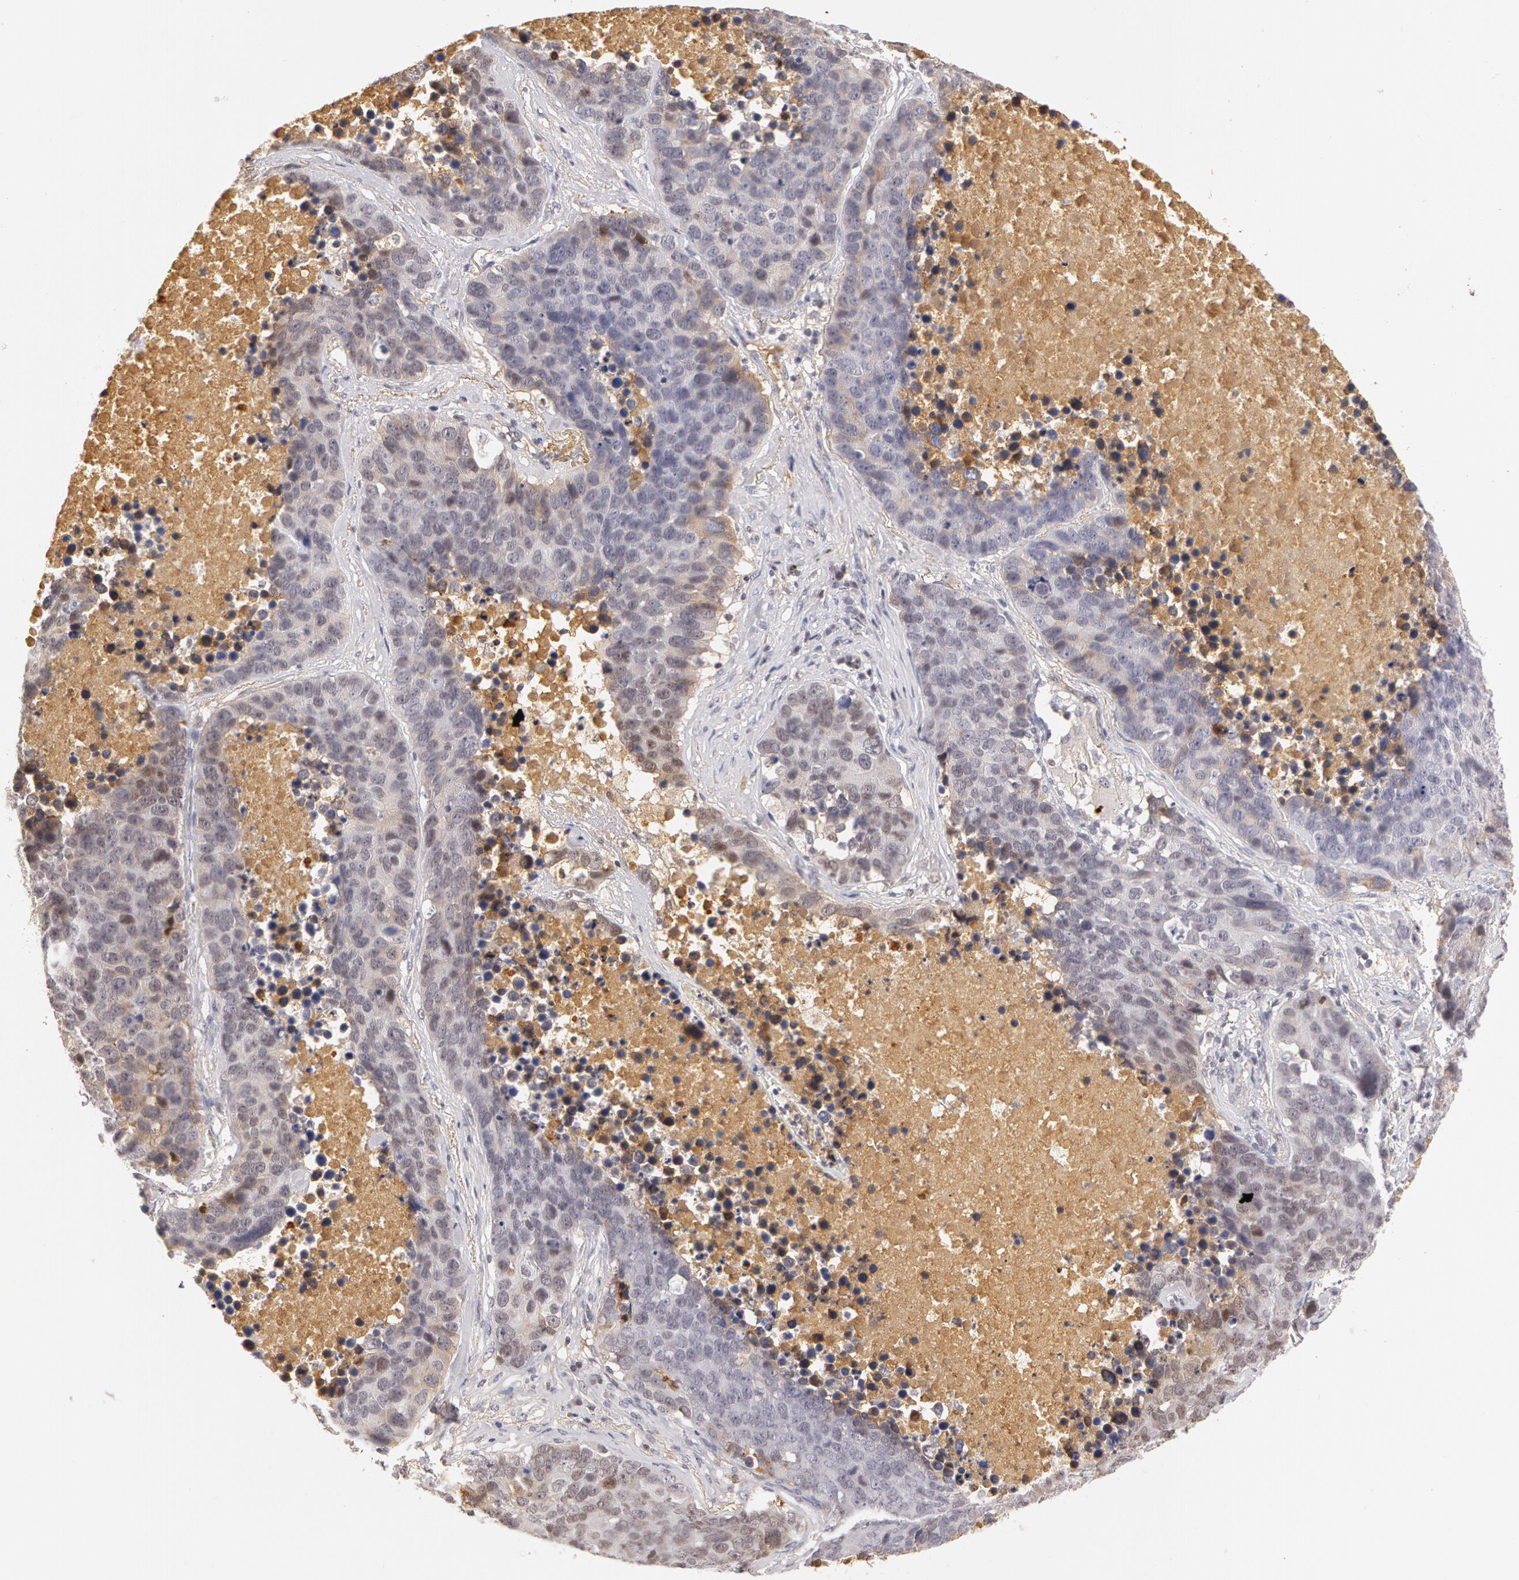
{"staining": {"intensity": "negative", "quantity": "none", "location": "none"}, "tissue": "lung cancer", "cell_type": "Tumor cells", "image_type": "cancer", "snomed": [{"axis": "morphology", "description": "Carcinoid, malignant, NOS"}, {"axis": "topography", "description": "Lung"}], "caption": "This is a image of immunohistochemistry (IHC) staining of lung cancer (carcinoid (malignant)), which shows no positivity in tumor cells.", "gene": "AHSG", "patient": {"sex": "male", "age": 60}}